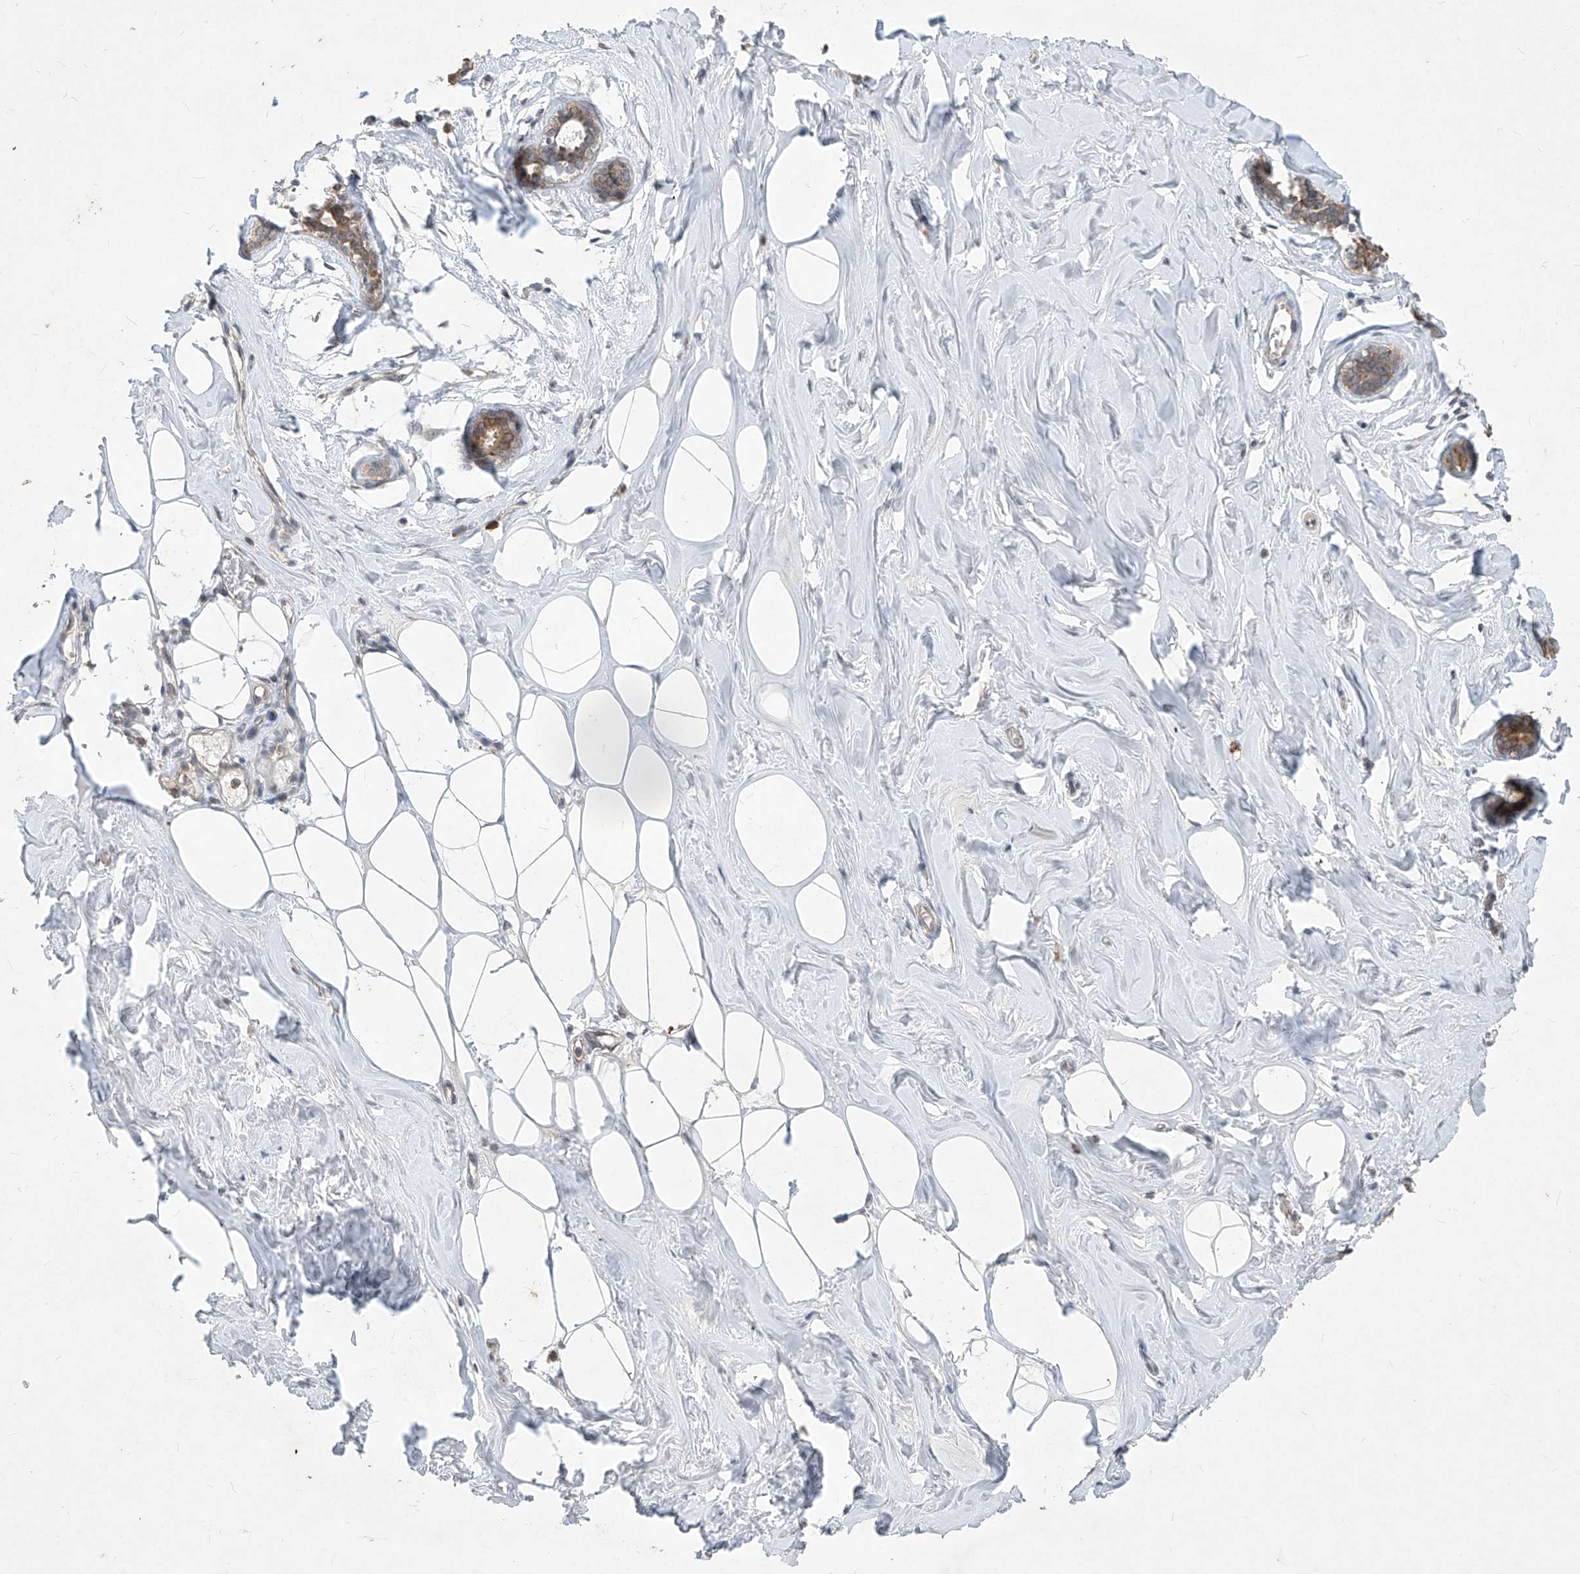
{"staining": {"intensity": "negative", "quantity": "none", "location": "none"}, "tissue": "adipose tissue", "cell_type": "Adipocytes", "image_type": "normal", "snomed": [{"axis": "morphology", "description": "Normal tissue, NOS"}, {"axis": "morphology", "description": "Fibrosis, NOS"}, {"axis": "topography", "description": "Breast"}, {"axis": "topography", "description": "Adipose tissue"}], "caption": "There is no significant staining in adipocytes of adipose tissue. (Stains: DAB immunohistochemistry with hematoxylin counter stain, Microscopy: brightfield microscopy at high magnification).", "gene": "RPL34", "patient": {"sex": "female", "age": 39}}